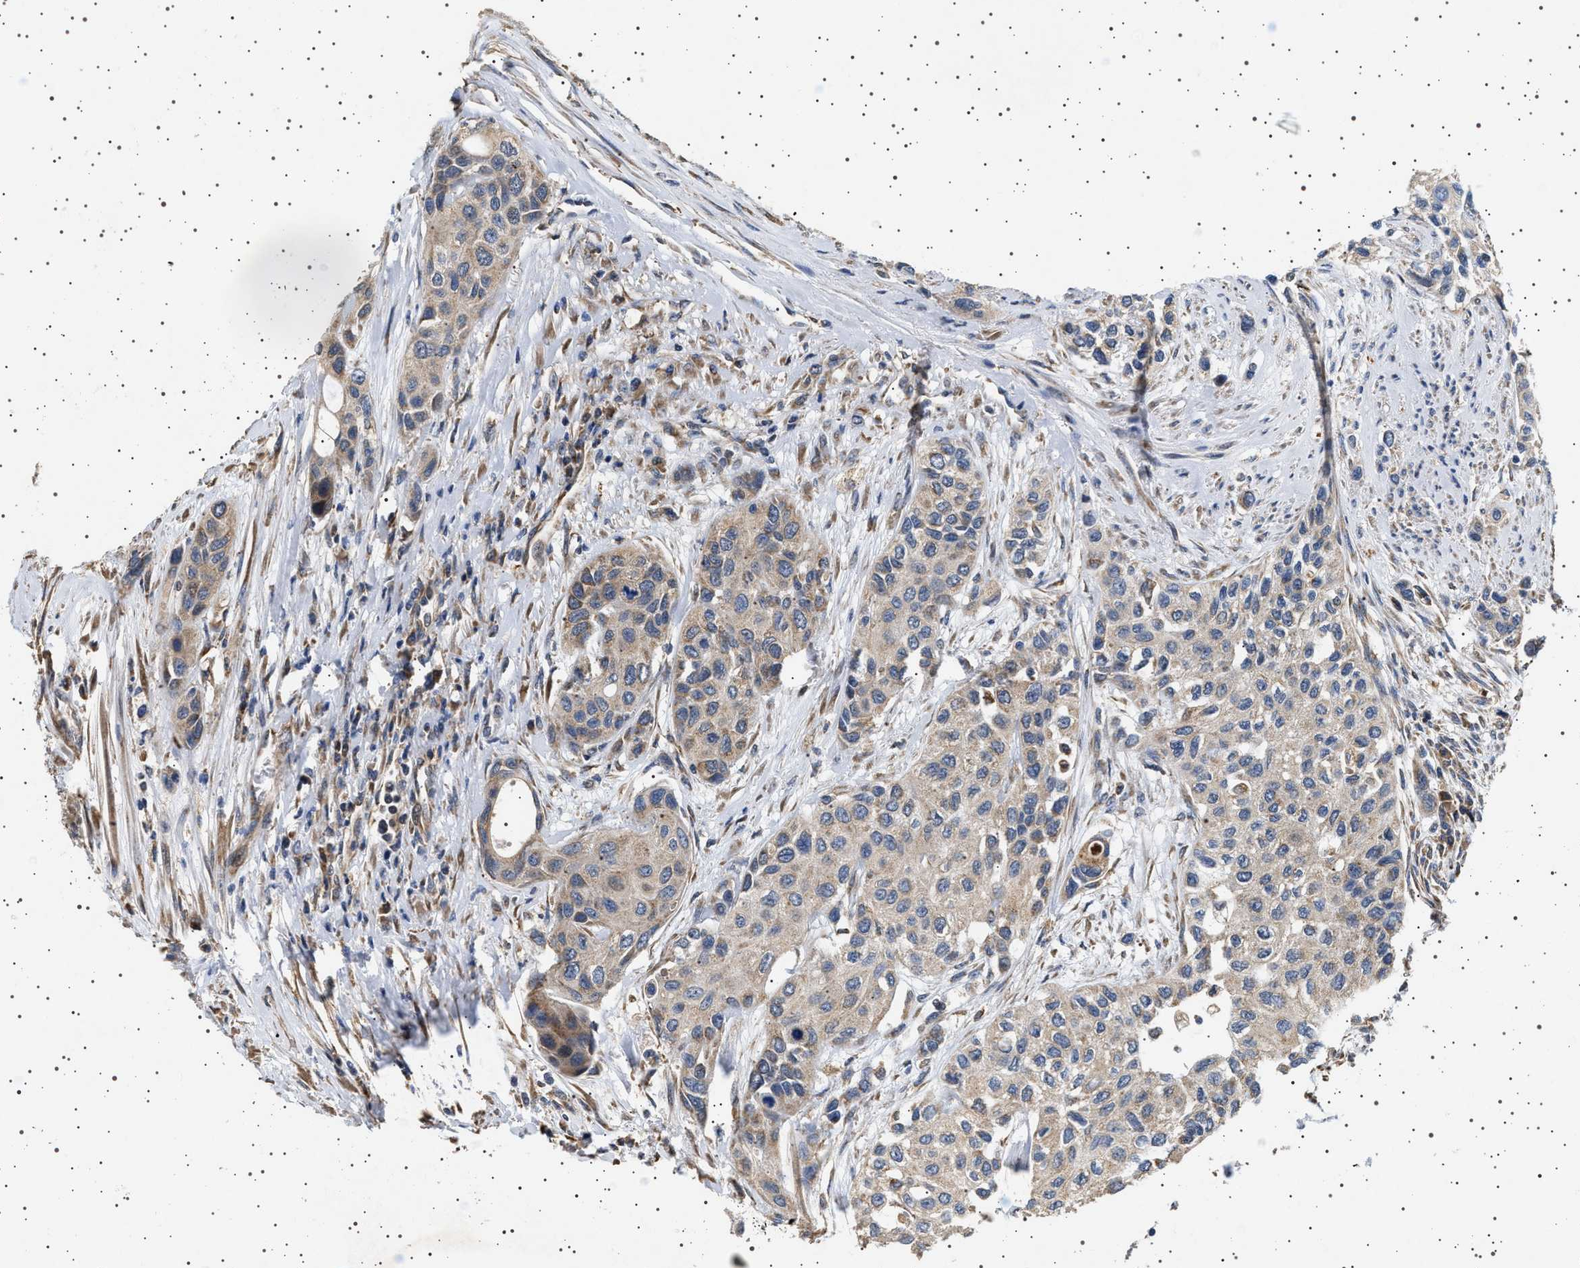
{"staining": {"intensity": "weak", "quantity": ">75%", "location": "cytoplasmic/membranous"}, "tissue": "urothelial cancer", "cell_type": "Tumor cells", "image_type": "cancer", "snomed": [{"axis": "morphology", "description": "Urothelial carcinoma, High grade"}, {"axis": "topography", "description": "Urinary bladder"}], "caption": "A micrograph of urothelial cancer stained for a protein demonstrates weak cytoplasmic/membranous brown staining in tumor cells.", "gene": "TRUB2", "patient": {"sex": "female", "age": 56}}